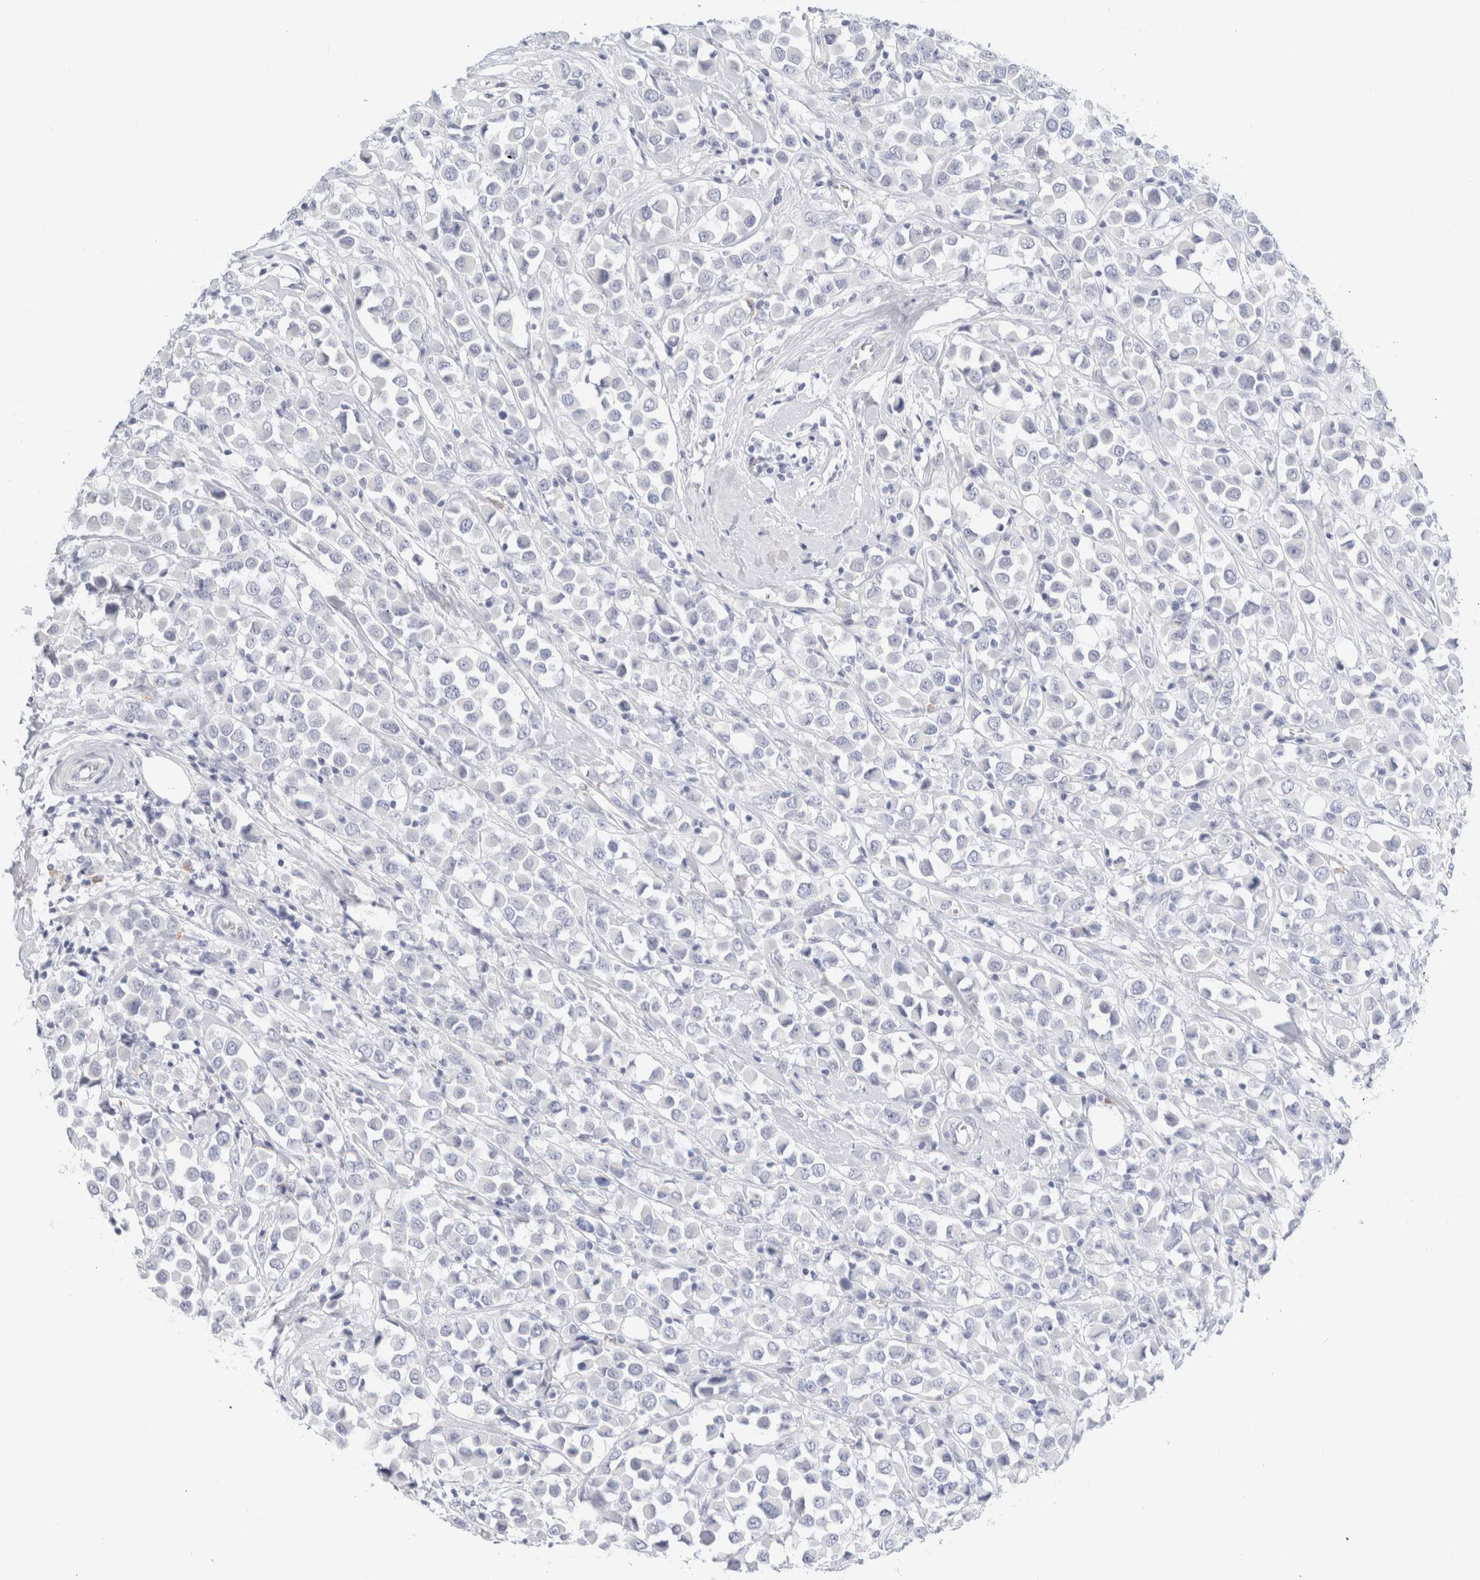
{"staining": {"intensity": "negative", "quantity": "none", "location": "none"}, "tissue": "breast cancer", "cell_type": "Tumor cells", "image_type": "cancer", "snomed": [{"axis": "morphology", "description": "Duct carcinoma"}, {"axis": "topography", "description": "Breast"}], "caption": "High magnification brightfield microscopy of infiltrating ductal carcinoma (breast) stained with DAB (3,3'-diaminobenzidine) (brown) and counterstained with hematoxylin (blue): tumor cells show no significant positivity.", "gene": "ARG1", "patient": {"sex": "female", "age": 61}}